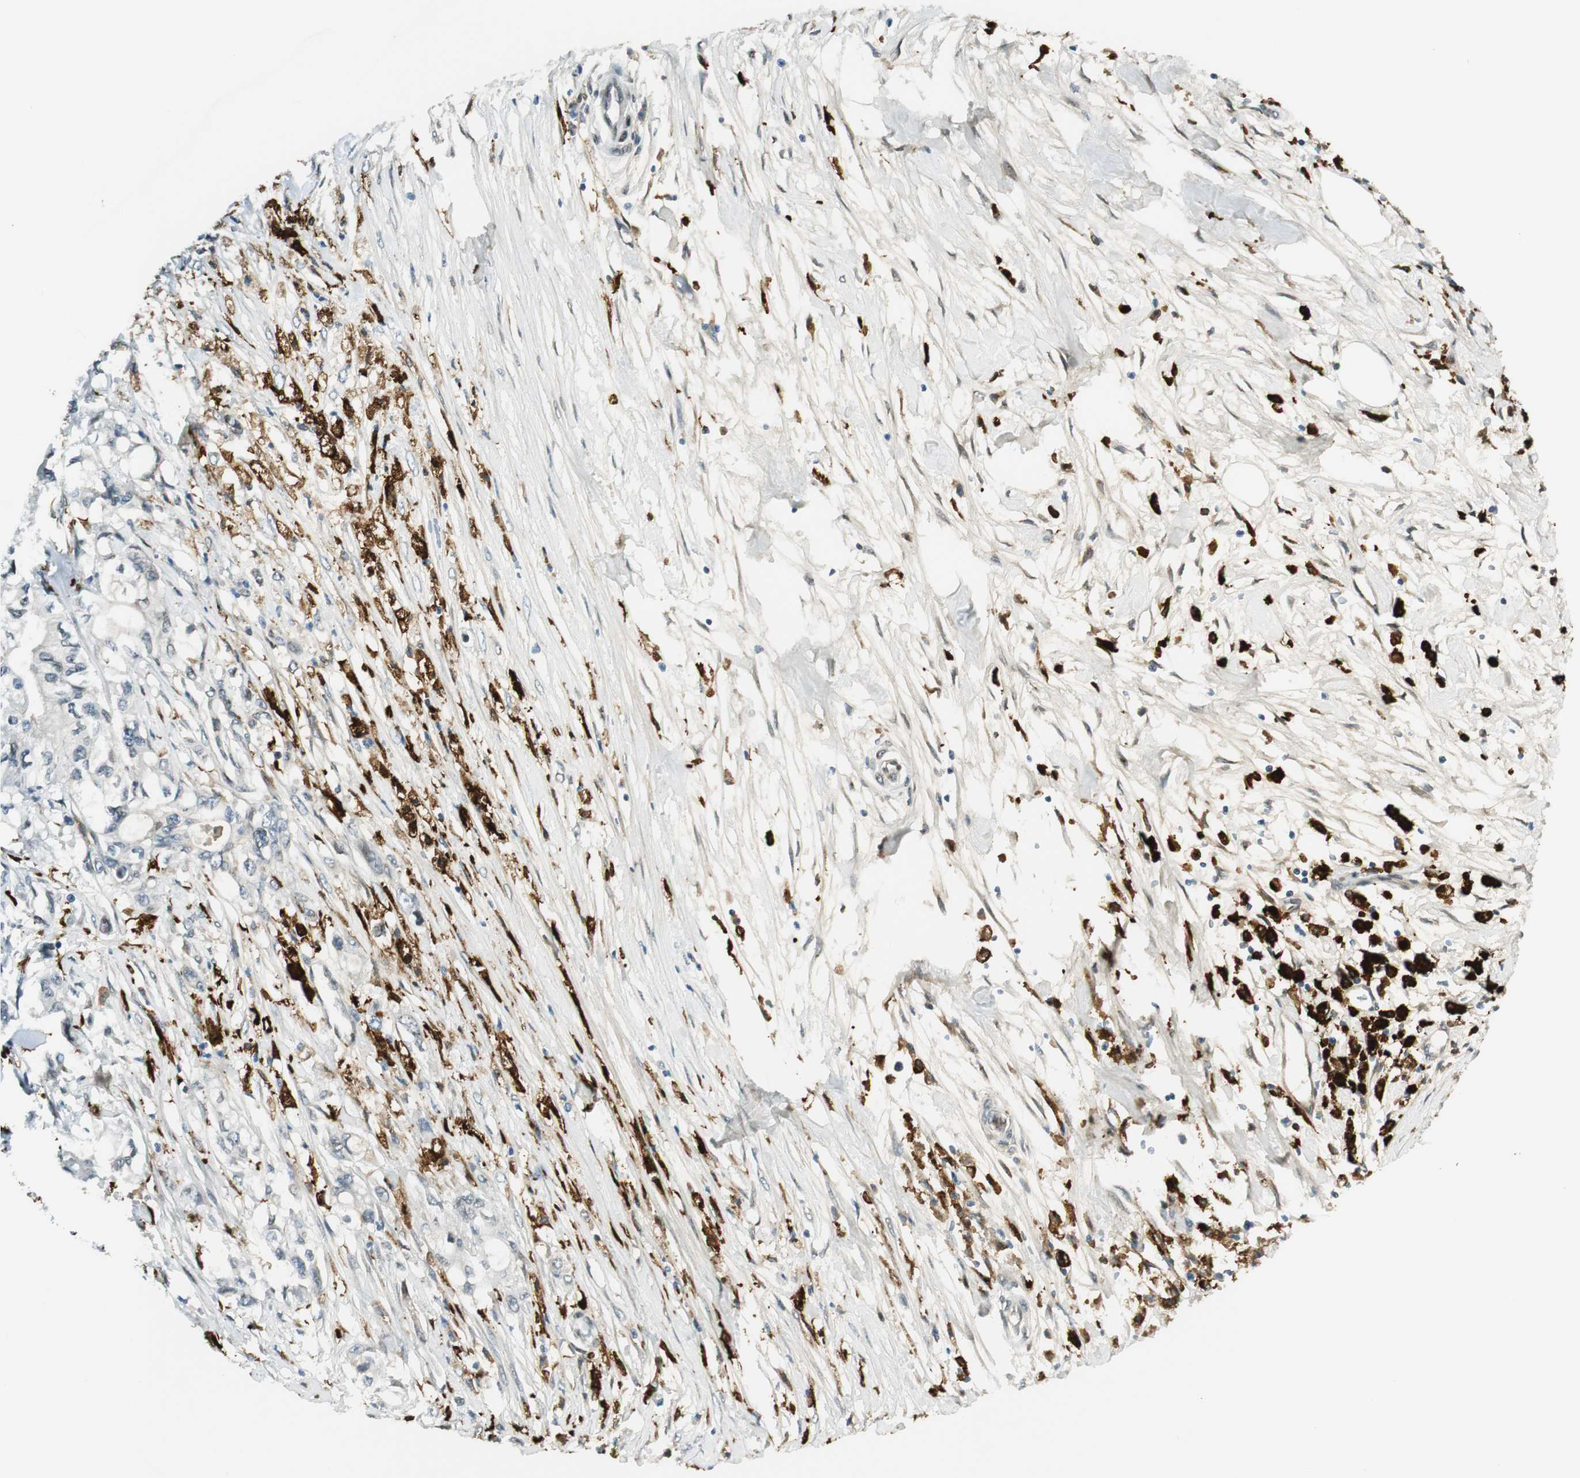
{"staining": {"intensity": "strong", "quantity": "<25%", "location": "cytoplasmic/membranous"}, "tissue": "pancreatic cancer", "cell_type": "Tumor cells", "image_type": "cancer", "snomed": [{"axis": "morphology", "description": "Adenocarcinoma, NOS"}, {"axis": "topography", "description": "Pancreas"}], "caption": "Immunohistochemistry (IHC) micrograph of neoplastic tissue: pancreatic cancer stained using immunohistochemistry exhibits medium levels of strong protein expression localized specifically in the cytoplasmic/membranous of tumor cells, appearing as a cytoplasmic/membranous brown color.", "gene": "TMEM260", "patient": {"sex": "male", "age": 79}}